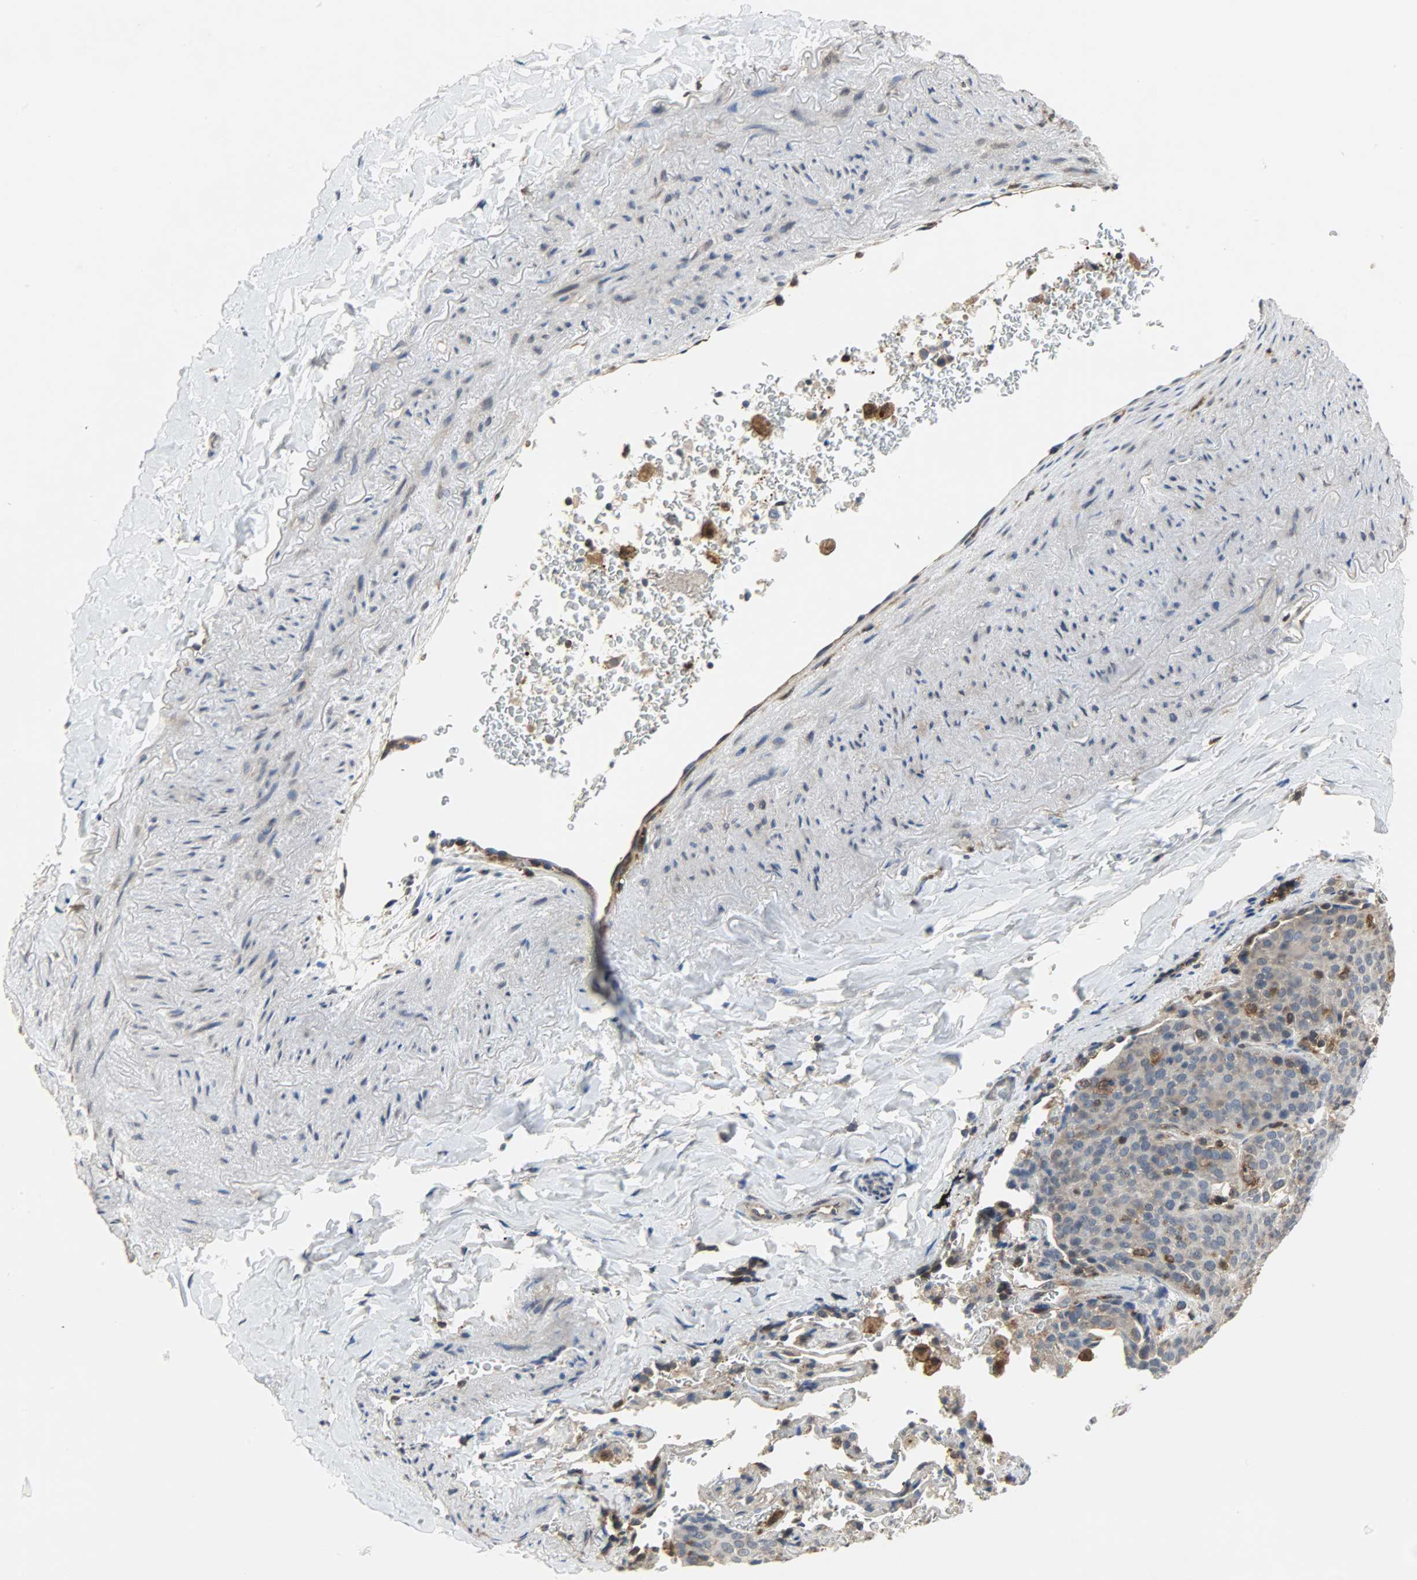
{"staining": {"intensity": "moderate", "quantity": "25%-75%", "location": "cytoplasmic/membranous"}, "tissue": "lung cancer", "cell_type": "Tumor cells", "image_type": "cancer", "snomed": [{"axis": "morphology", "description": "Squamous cell carcinoma, NOS"}, {"axis": "topography", "description": "Lung"}], "caption": "High-magnification brightfield microscopy of lung squamous cell carcinoma stained with DAB (brown) and counterstained with hematoxylin (blue). tumor cells exhibit moderate cytoplasmic/membranous positivity is present in approximately25%-75% of cells.", "gene": "TRIM21", "patient": {"sex": "male", "age": 54}}